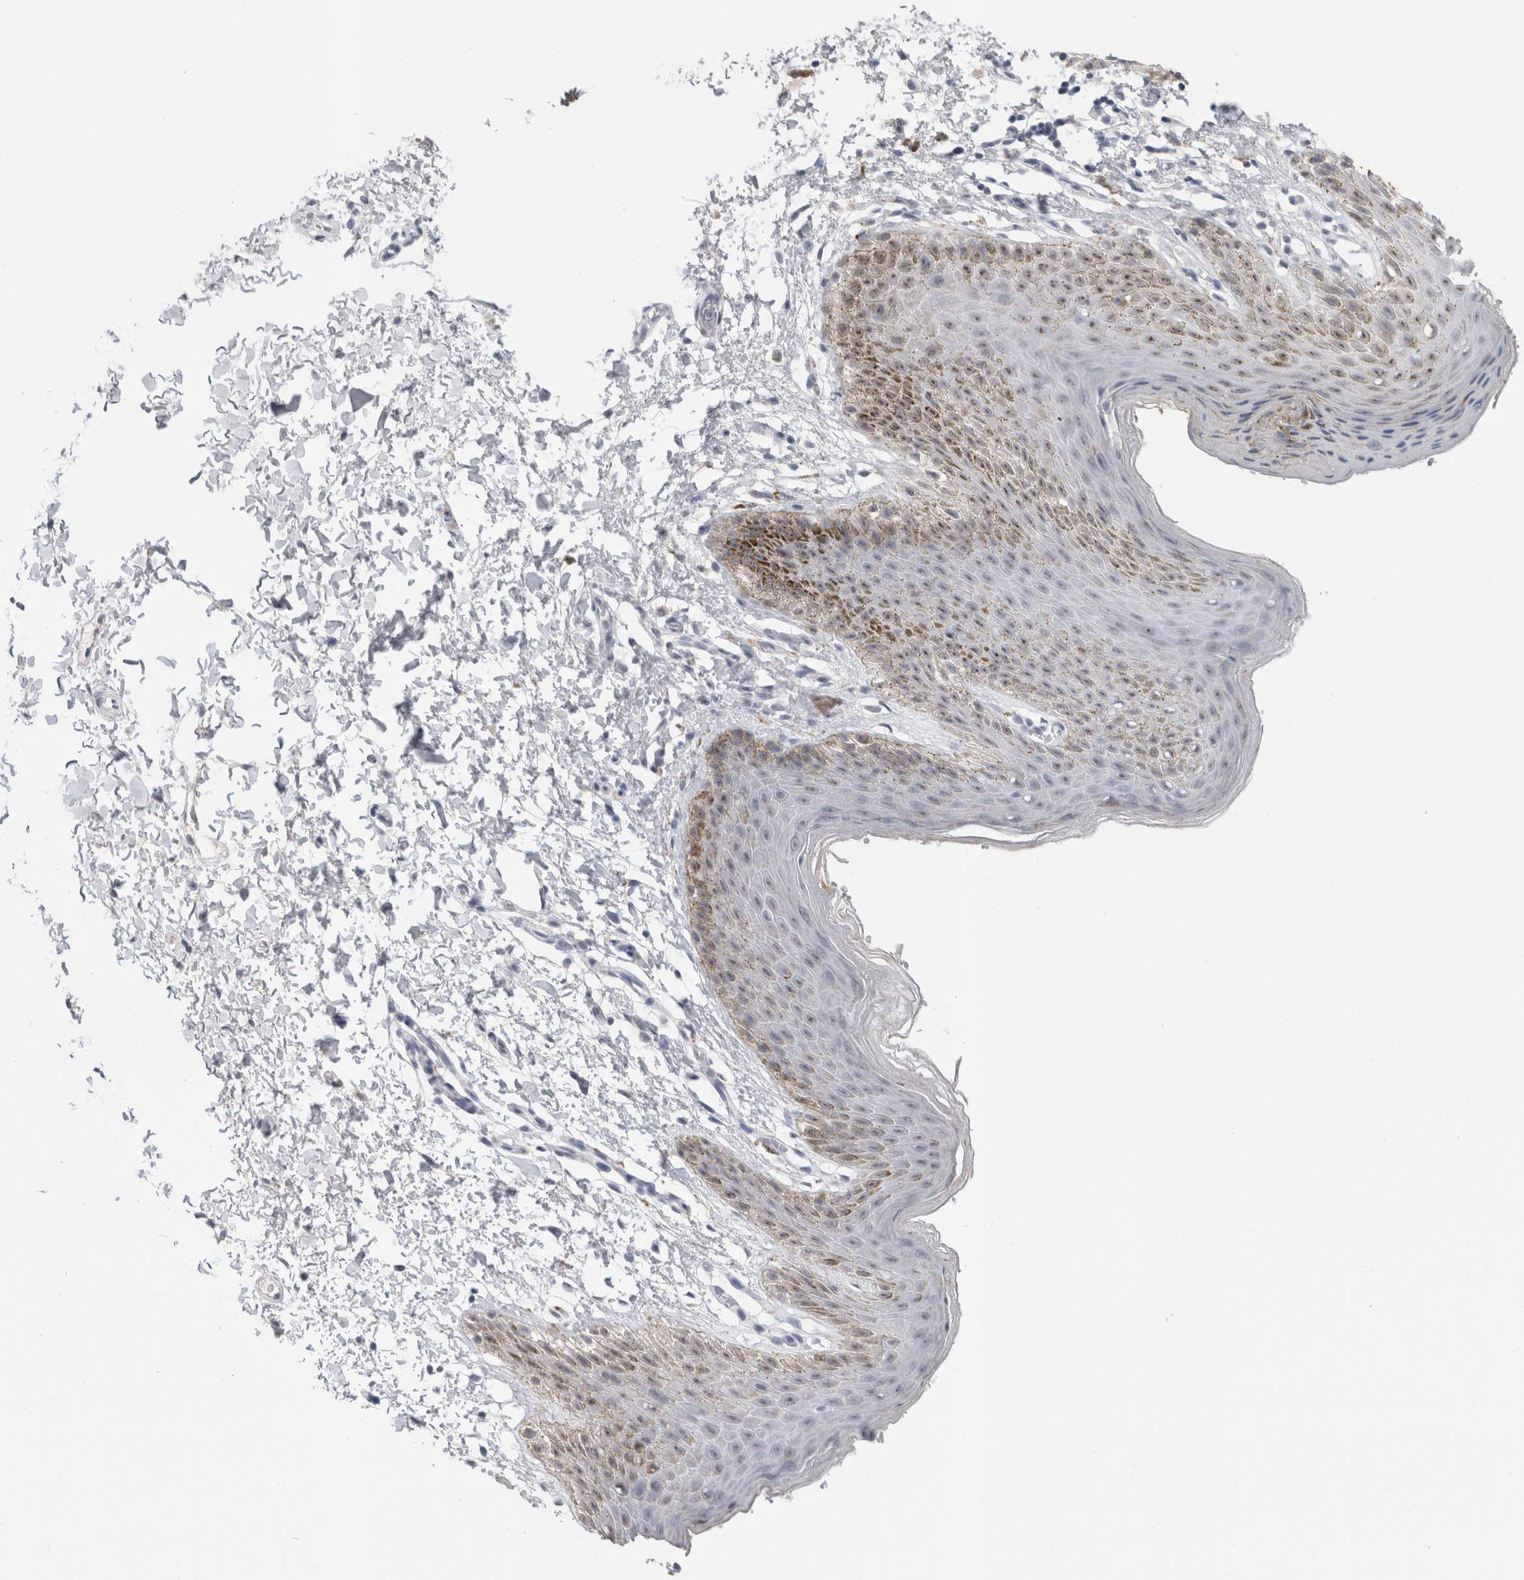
{"staining": {"intensity": "moderate", "quantity": "<25%", "location": "cytoplasmic/membranous,nuclear"}, "tissue": "skin", "cell_type": "Epidermal cells", "image_type": "normal", "snomed": [{"axis": "morphology", "description": "Normal tissue, NOS"}, {"axis": "topography", "description": "Anal"}, {"axis": "topography", "description": "Peripheral nerve tissue"}], "caption": "A micrograph showing moderate cytoplasmic/membranous,nuclear expression in approximately <25% of epidermal cells in unremarkable skin, as visualized by brown immunohistochemical staining.", "gene": "CADM3", "patient": {"sex": "male", "age": 44}}